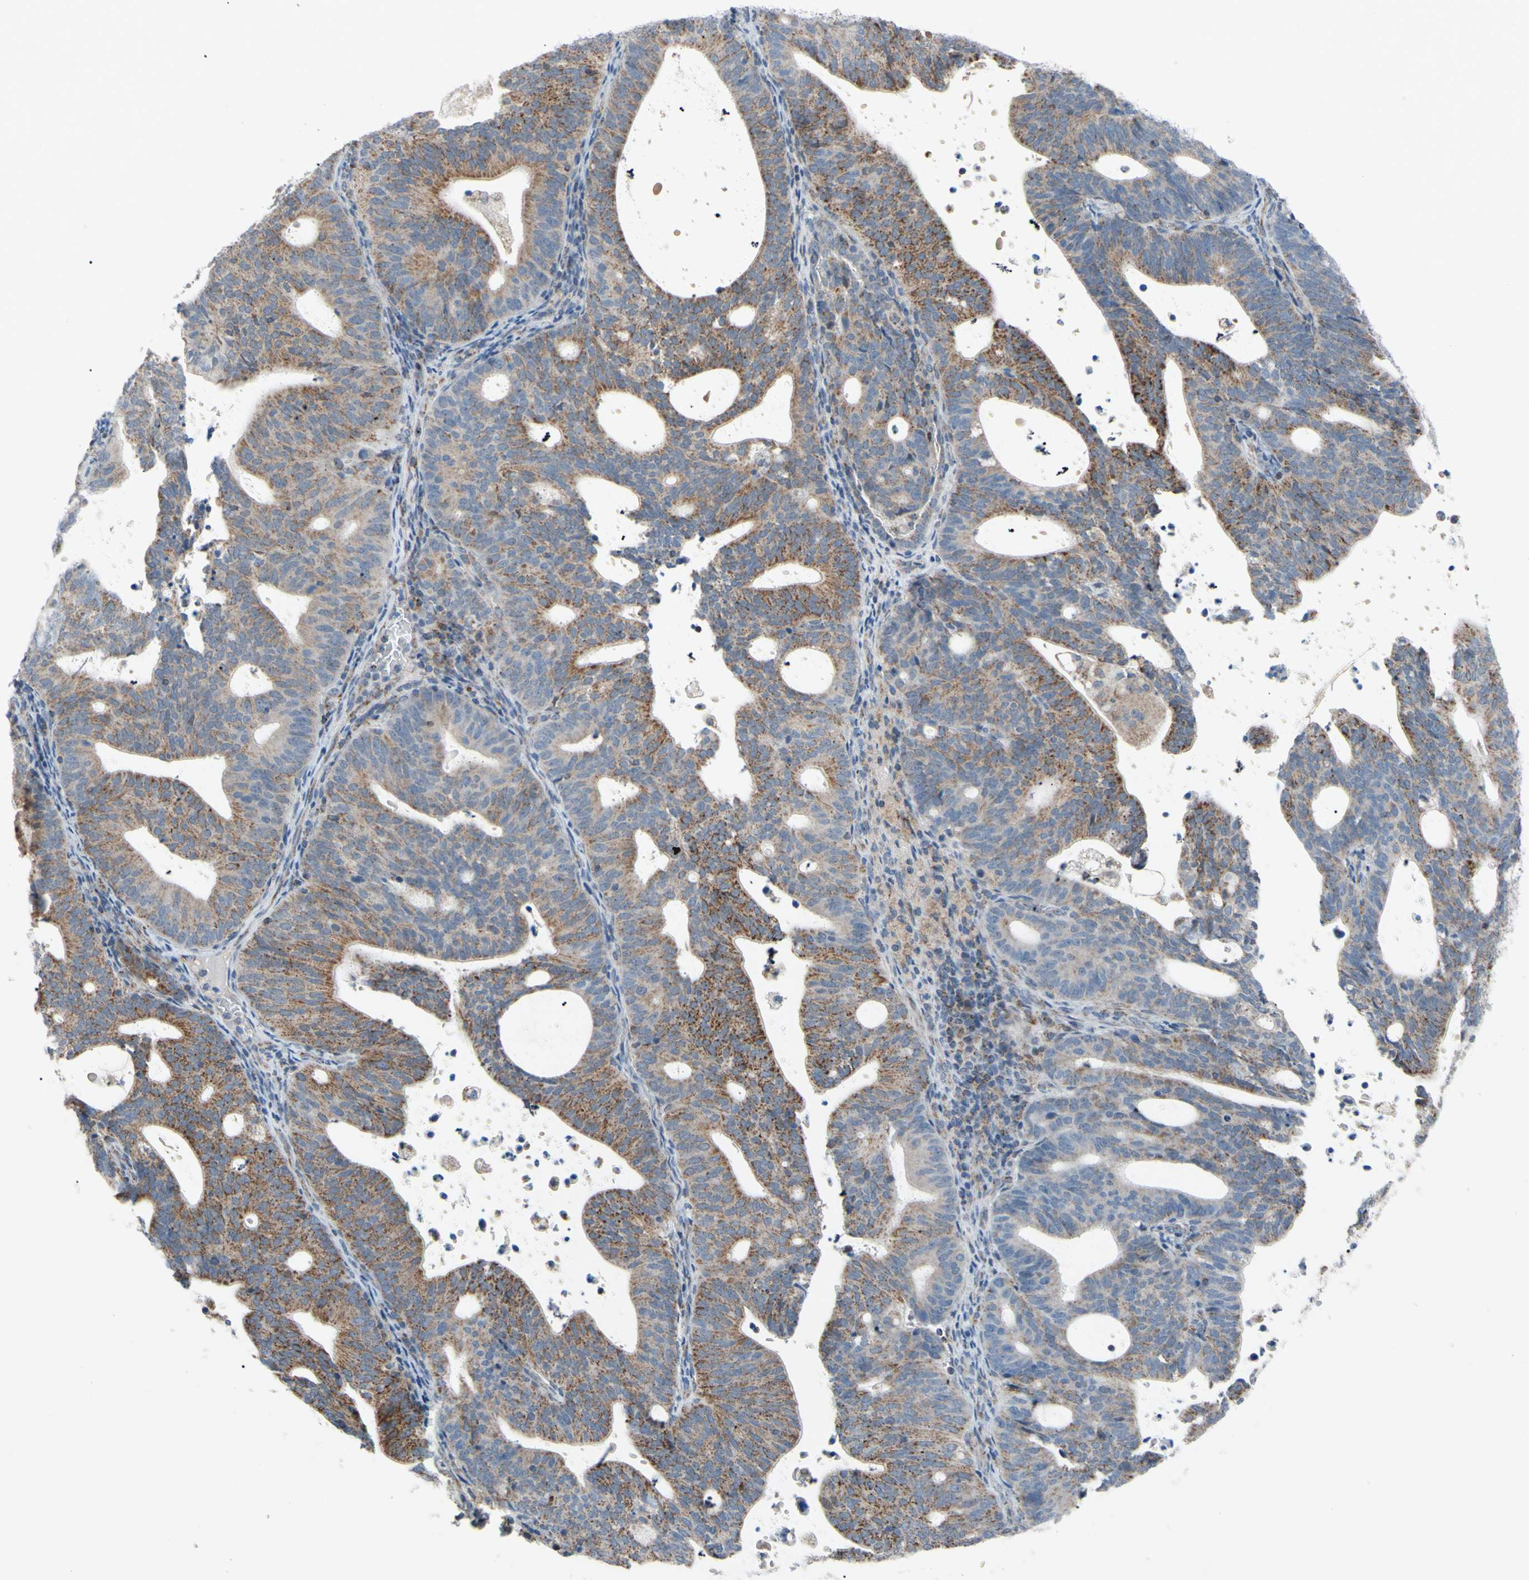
{"staining": {"intensity": "moderate", "quantity": "25%-75%", "location": "cytoplasmic/membranous"}, "tissue": "endometrial cancer", "cell_type": "Tumor cells", "image_type": "cancer", "snomed": [{"axis": "morphology", "description": "Adenocarcinoma, NOS"}, {"axis": "topography", "description": "Uterus"}], "caption": "Endometrial adenocarcinoma was stained to show a protein in brown. There is medium levels of moderate cytoplasmic/membranous positivity in about 25%-75% of tumor cells.", "gene": "GLT8D1", "patient": {"sex": "female", "age": 83}}